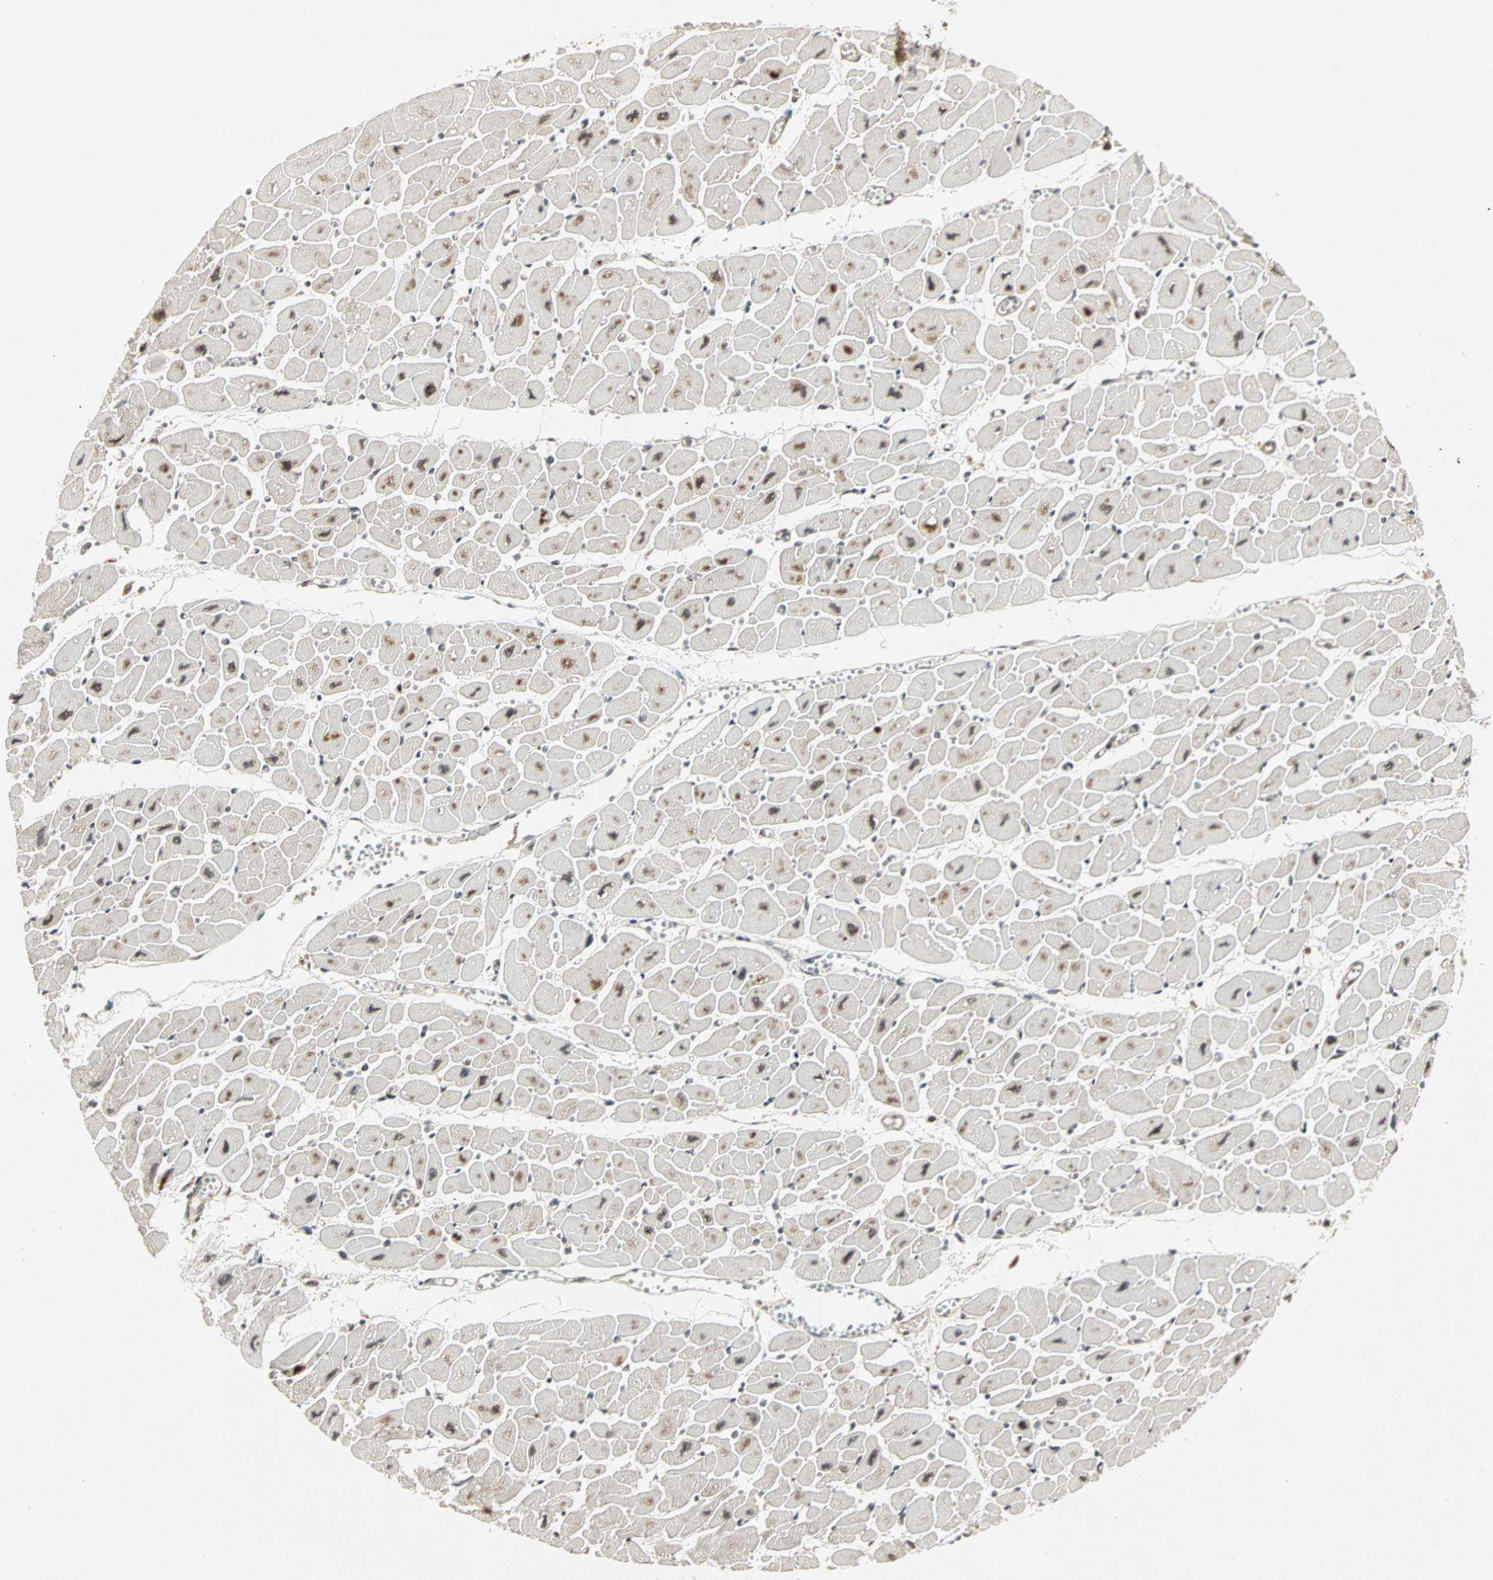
{"staining": {"intensity": "moderate", "quantity": "25%-75%", "location": "cytoplasmic/membranous,nuclear"}, "tissue": "heart muscle", "cell_type": "Cardiomyocytes", "image_type": "normal", "snomed": [{"axis": "morphology", "description": "Normal tissue, NOS"}, {"axis": "topography", "description": "Heart"}], "caption": "Immunohistochemical staining of normal heart muscle exhibits 25%-75% levels of moderate cytoplasmic/membranous,nuclear protein expression in approximately 25%-75% of cardiomyocytes. (Brightfield microscopy of DAB IHC at high magnification).", "gene": "CSNK2B", "patient": {"sex": "female", "age": 54}}